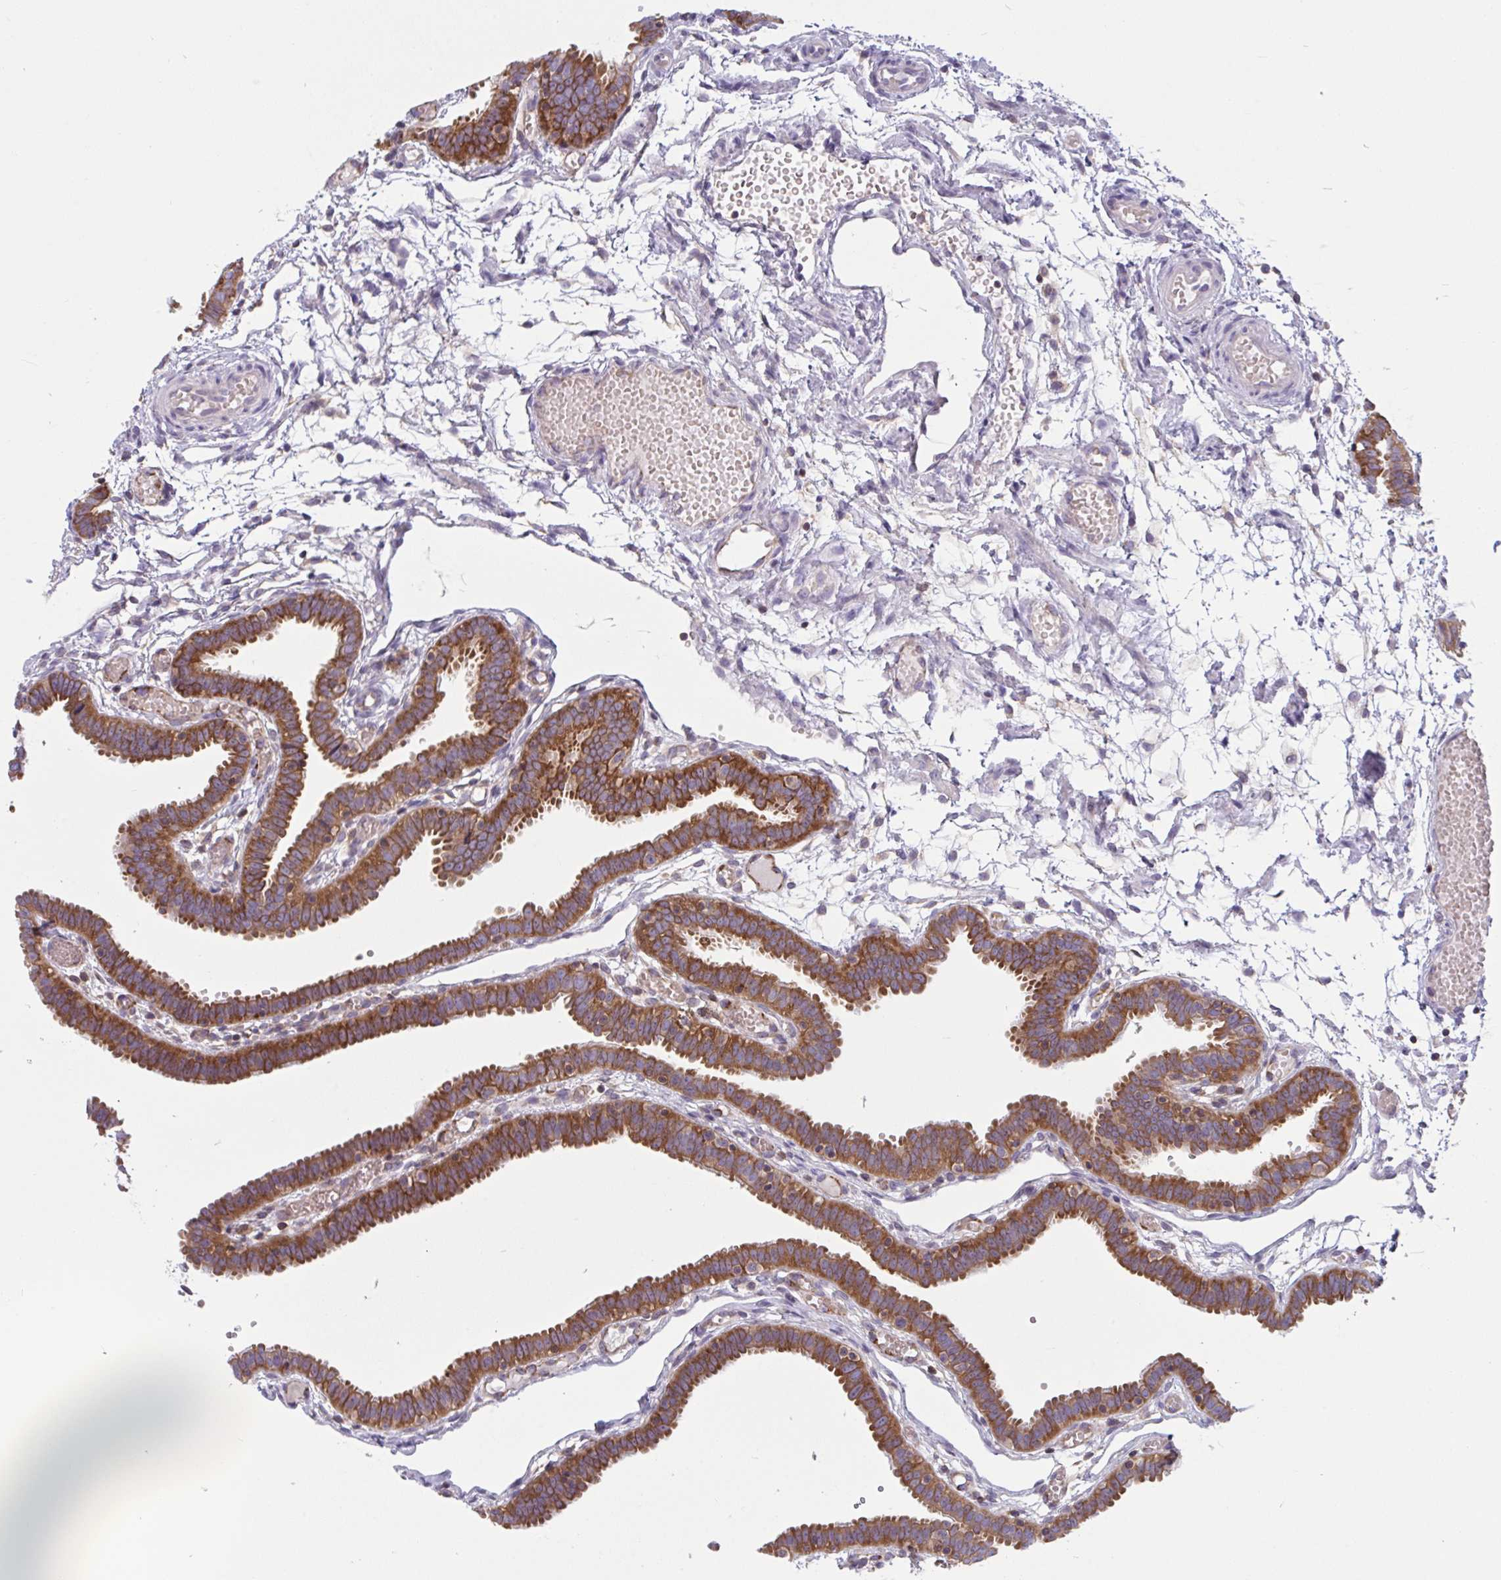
{"staining": {"intensity": "strong", "quantity": ">75%", "location": "cytoplasmic/membranous"}, "tissue": "fallopian tube", "cell_type": "Glandular cells", "image_type": "normal", "snomed": [{"axis": "morphology", "description": "Normal tissue, NOS"}, {"axis": "topography", "description": "Fallopian tube"}], "caption": "Normal fallopian tube reveals strong cytoplasmic/membranous expression in approximately >75% of glandular cells The staining was performed using DAB (3,3'-diaminobenzidine) to visualize the protein expression in brown, while the nuclei were stained in blue with hematoxylin (Magnification: 20x)..", "gene": "TANK", "patient": {"sex": "female", "age": 37}}